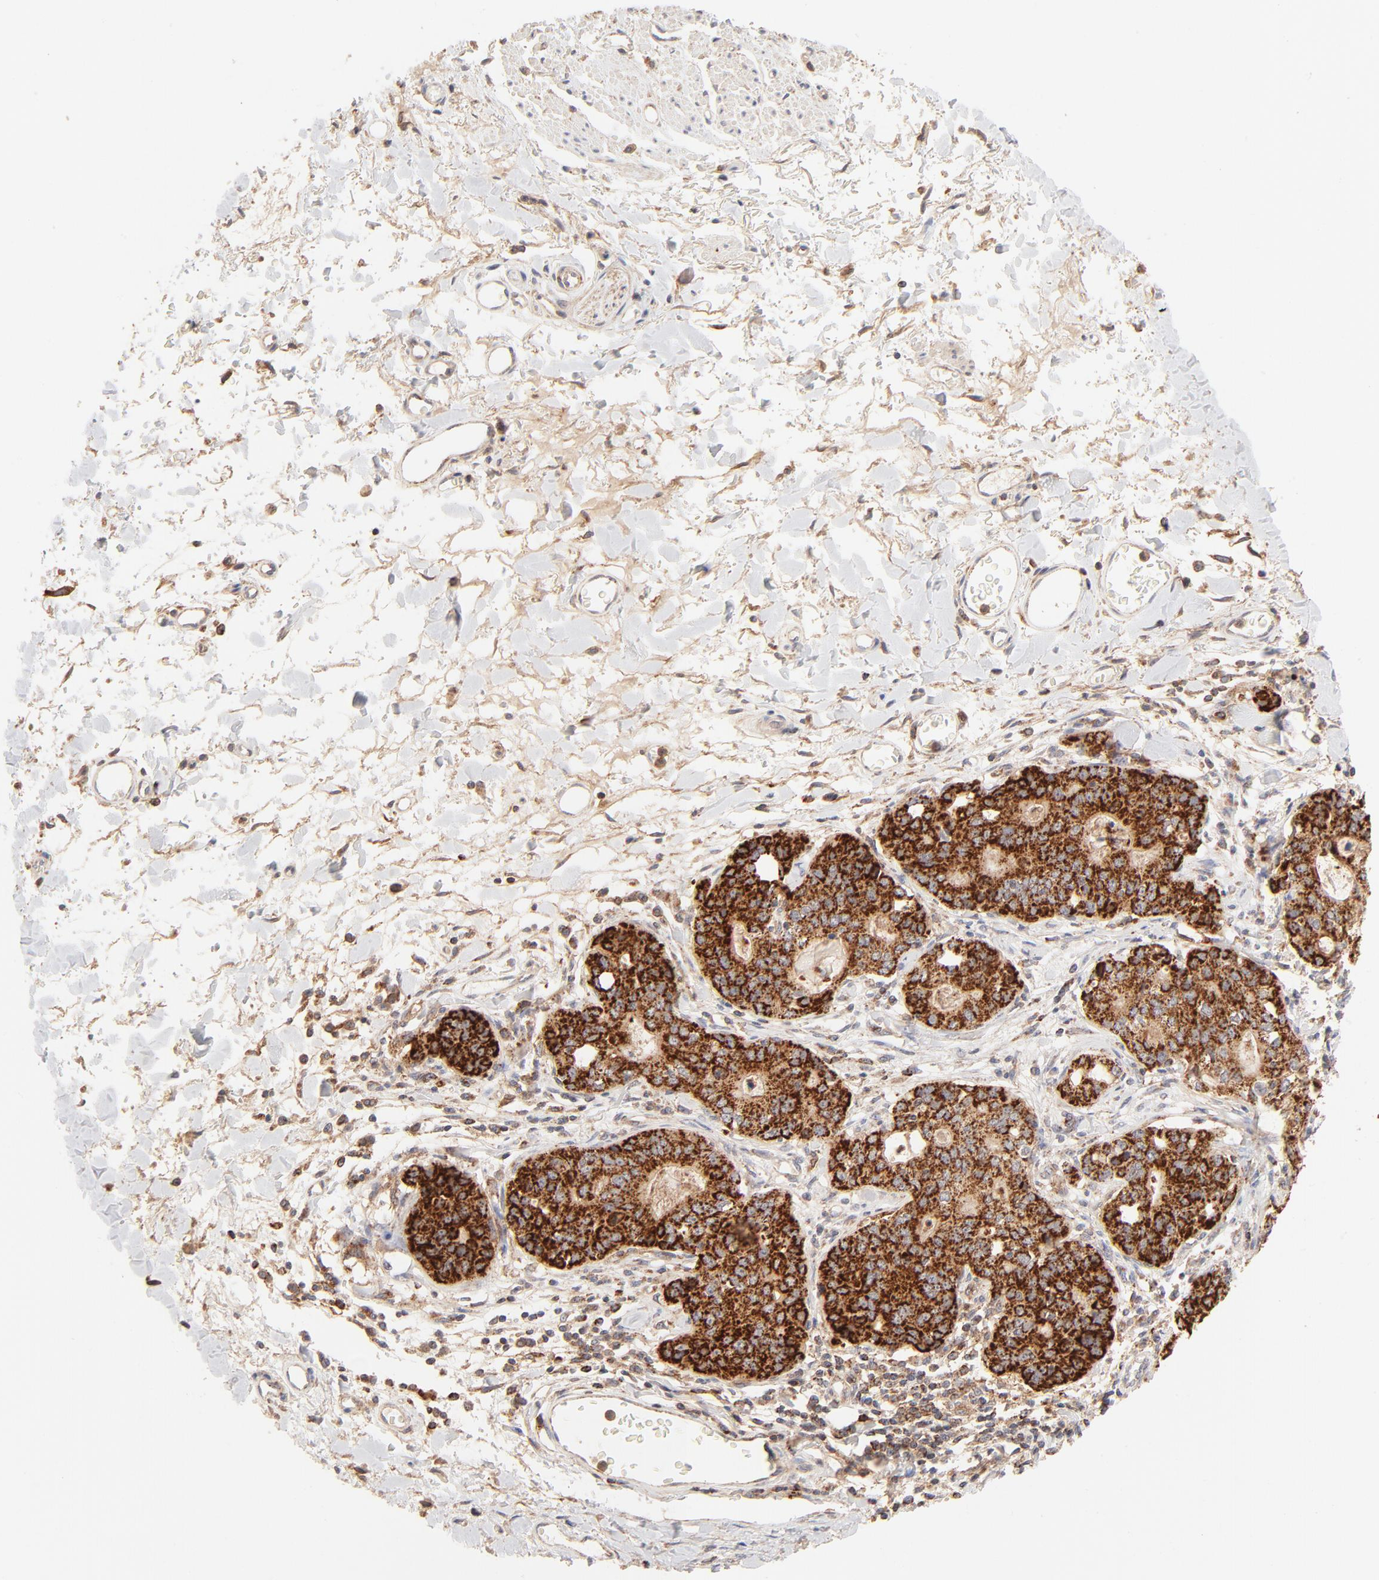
{"staining": {"intensity": "strong", "quantity": ">75%", "location": "cytoplasmic/membranous"}, "tissue": "stomach cancer", "cell_type": "Tumor cells", "image_type": "cancer", "snomed": [{"axis": "morphology", "description": "Adenocarcinoma, NOS"}, {"axis": "topography", "description": "Esophagus"}, {"axis": "topography", "description": "Stomach"}], "caption": "A high-resolution micrograph shows immunohistochemistry staining of stomach adenocarcinoma, which displays strong cytoplasmic/membranous positivity in about >75% of tumor cells.", "gene": "CSPG4", "patient": {"sex": "male", "age": 74}}